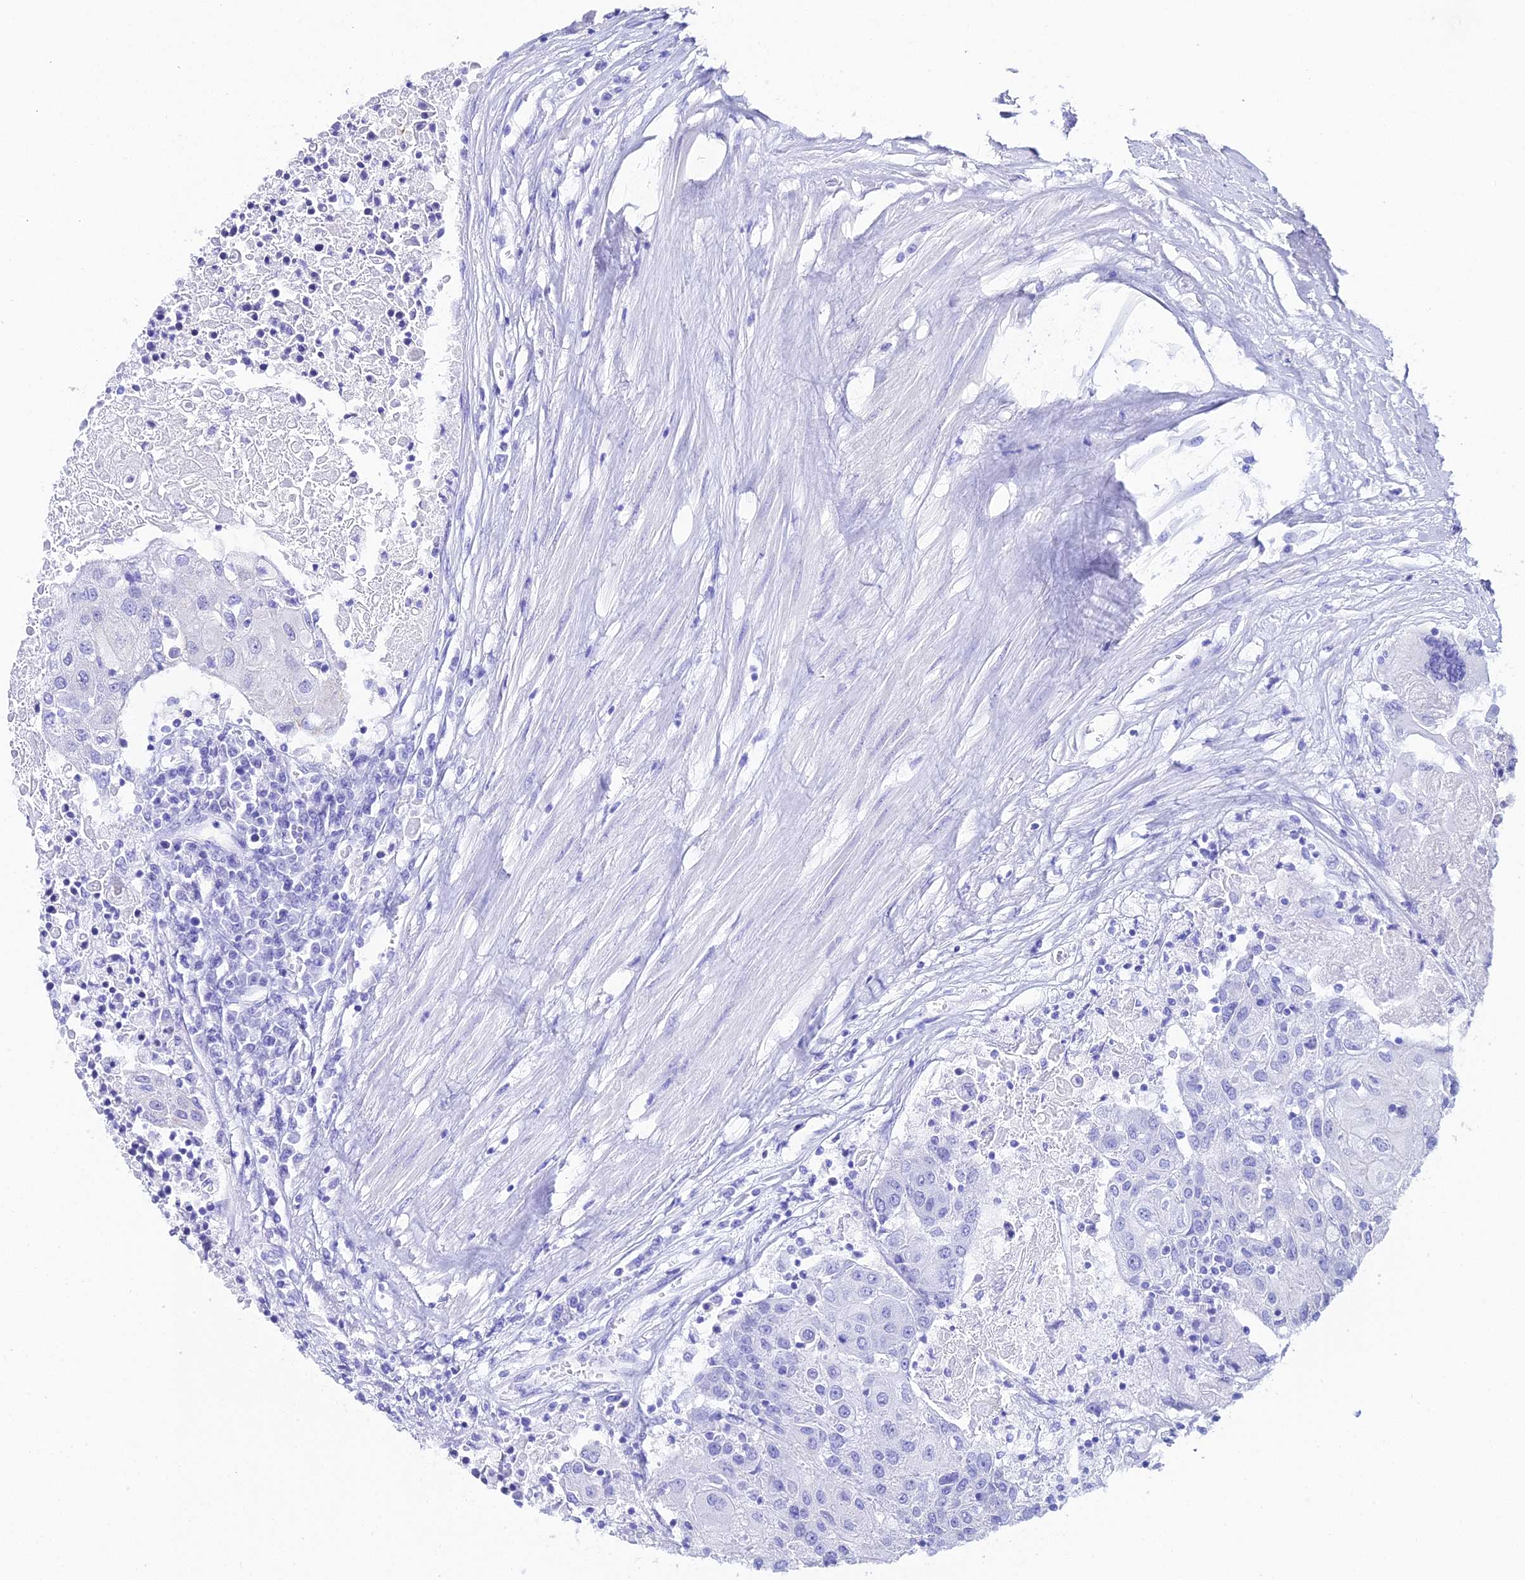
{"staining": {"intensity": "negative", "quantity": "none", "location": "none"}, "tissue": "urothelial cancer", "cell_type": "Tumor cells", "image_type": "cancer", "snomed": [{"axis": "morphology", "description": "Urothelial carcinoma, High grade"}, {"axis": "topography", "description": "Urinary bladder"}], "caption": "Micrograph shows no significant protein expression in tumor cells of urothelial cancer.", "gene": "DDX19A", "patient": {"sex": "female", "age": 85}}